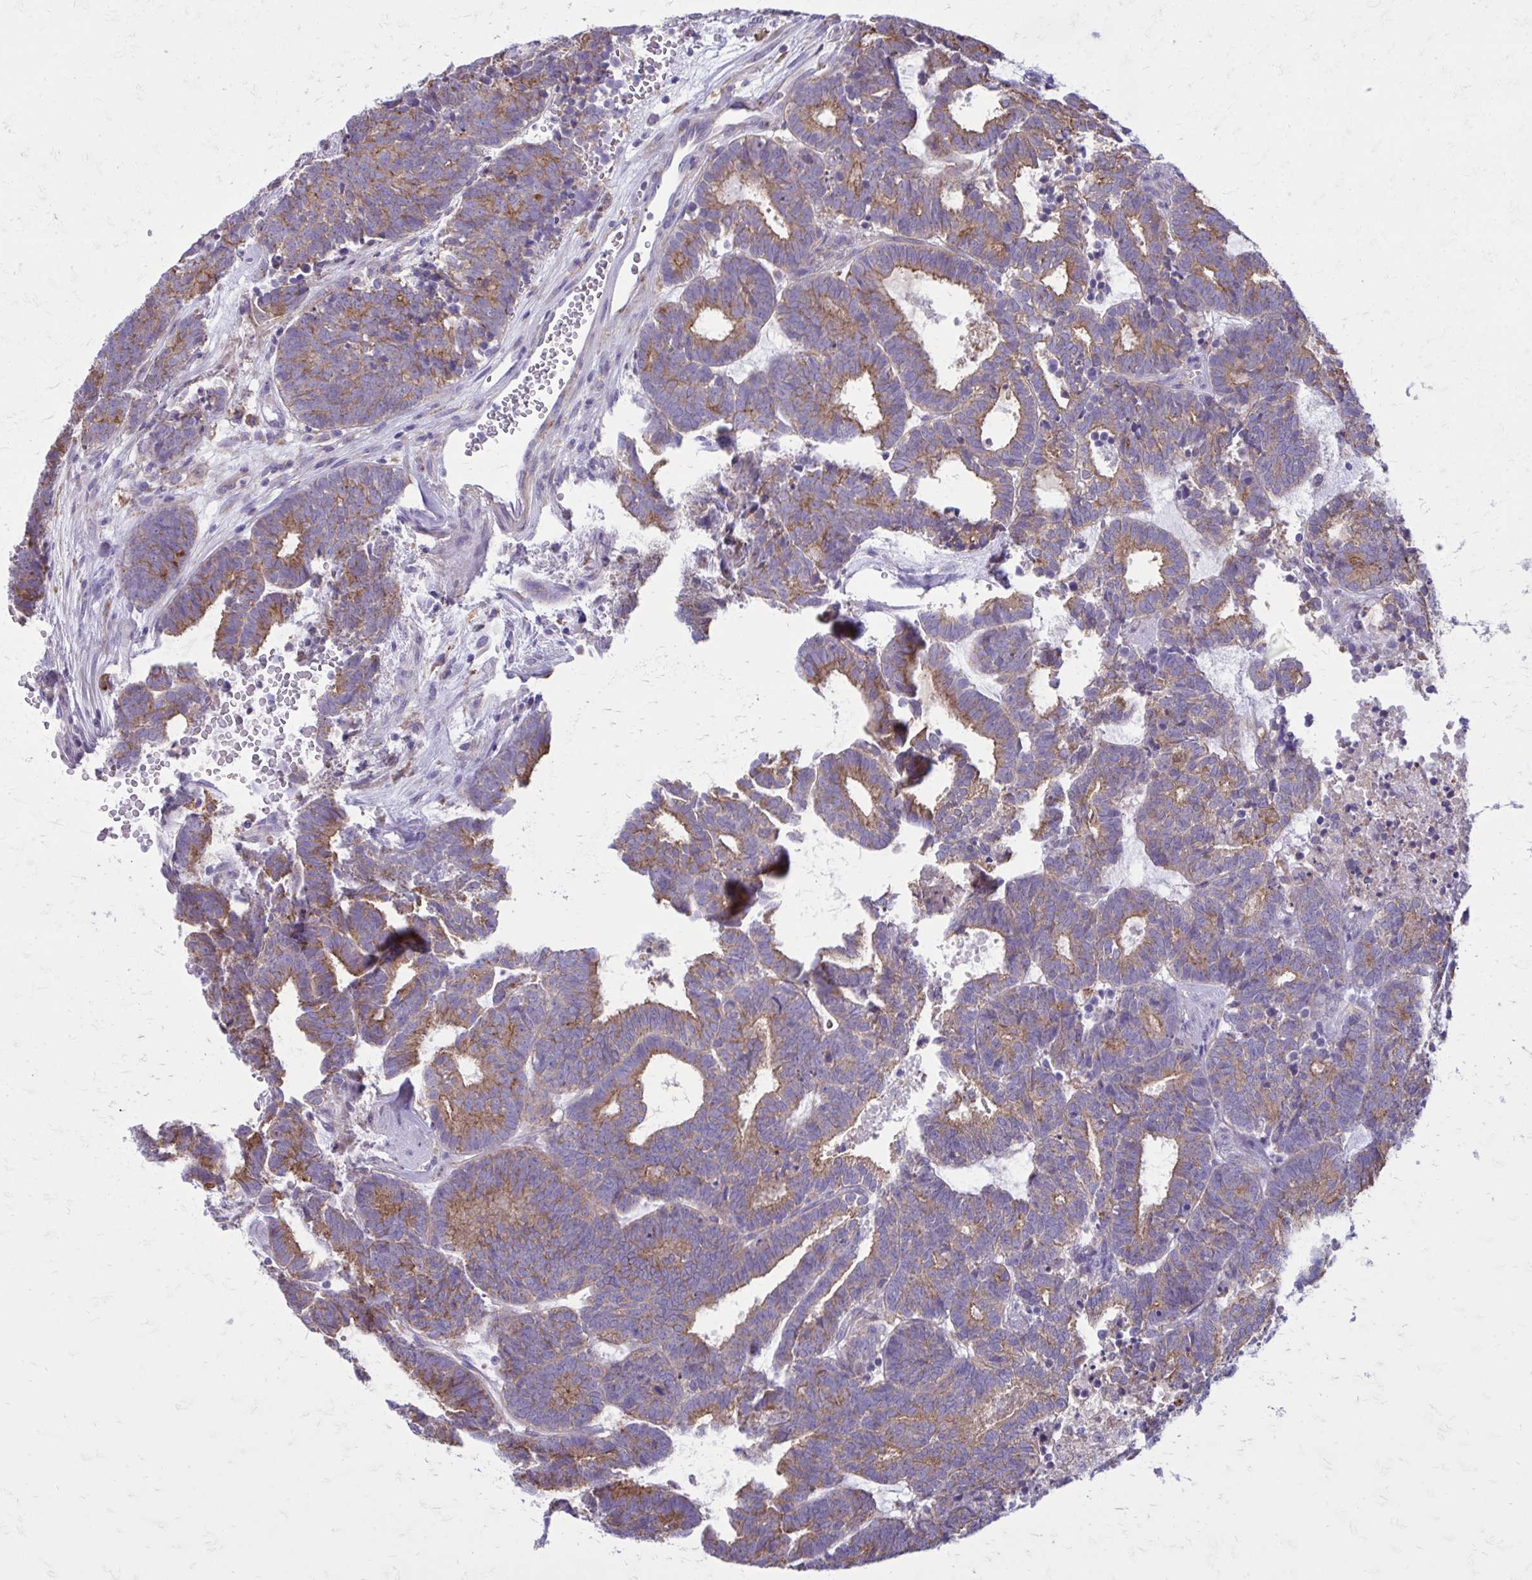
{"staining": {"intensity": "moderate", "quantity": "25%-75%", "location": "cytoplasmic/membranous"}, "tissue": "head and neck cancer", "cell_type": "Tumor cells", "image_type": "cancer", "snomed": [{"axis": "morphology", "description": "Adenocarcinoma, NOS"}, {"axis": "topography", "description": "Head-Neck"}], "caption": "An IHC photomicrograph of neoplastic tissue is shown. Protein staining in brown shows moderate cytoplasmic/membranous positivity in head and neck adenocarcinoma within tumor cells.", "gene": "CLTA", "patient": {"sex": "female", "age": 81}}